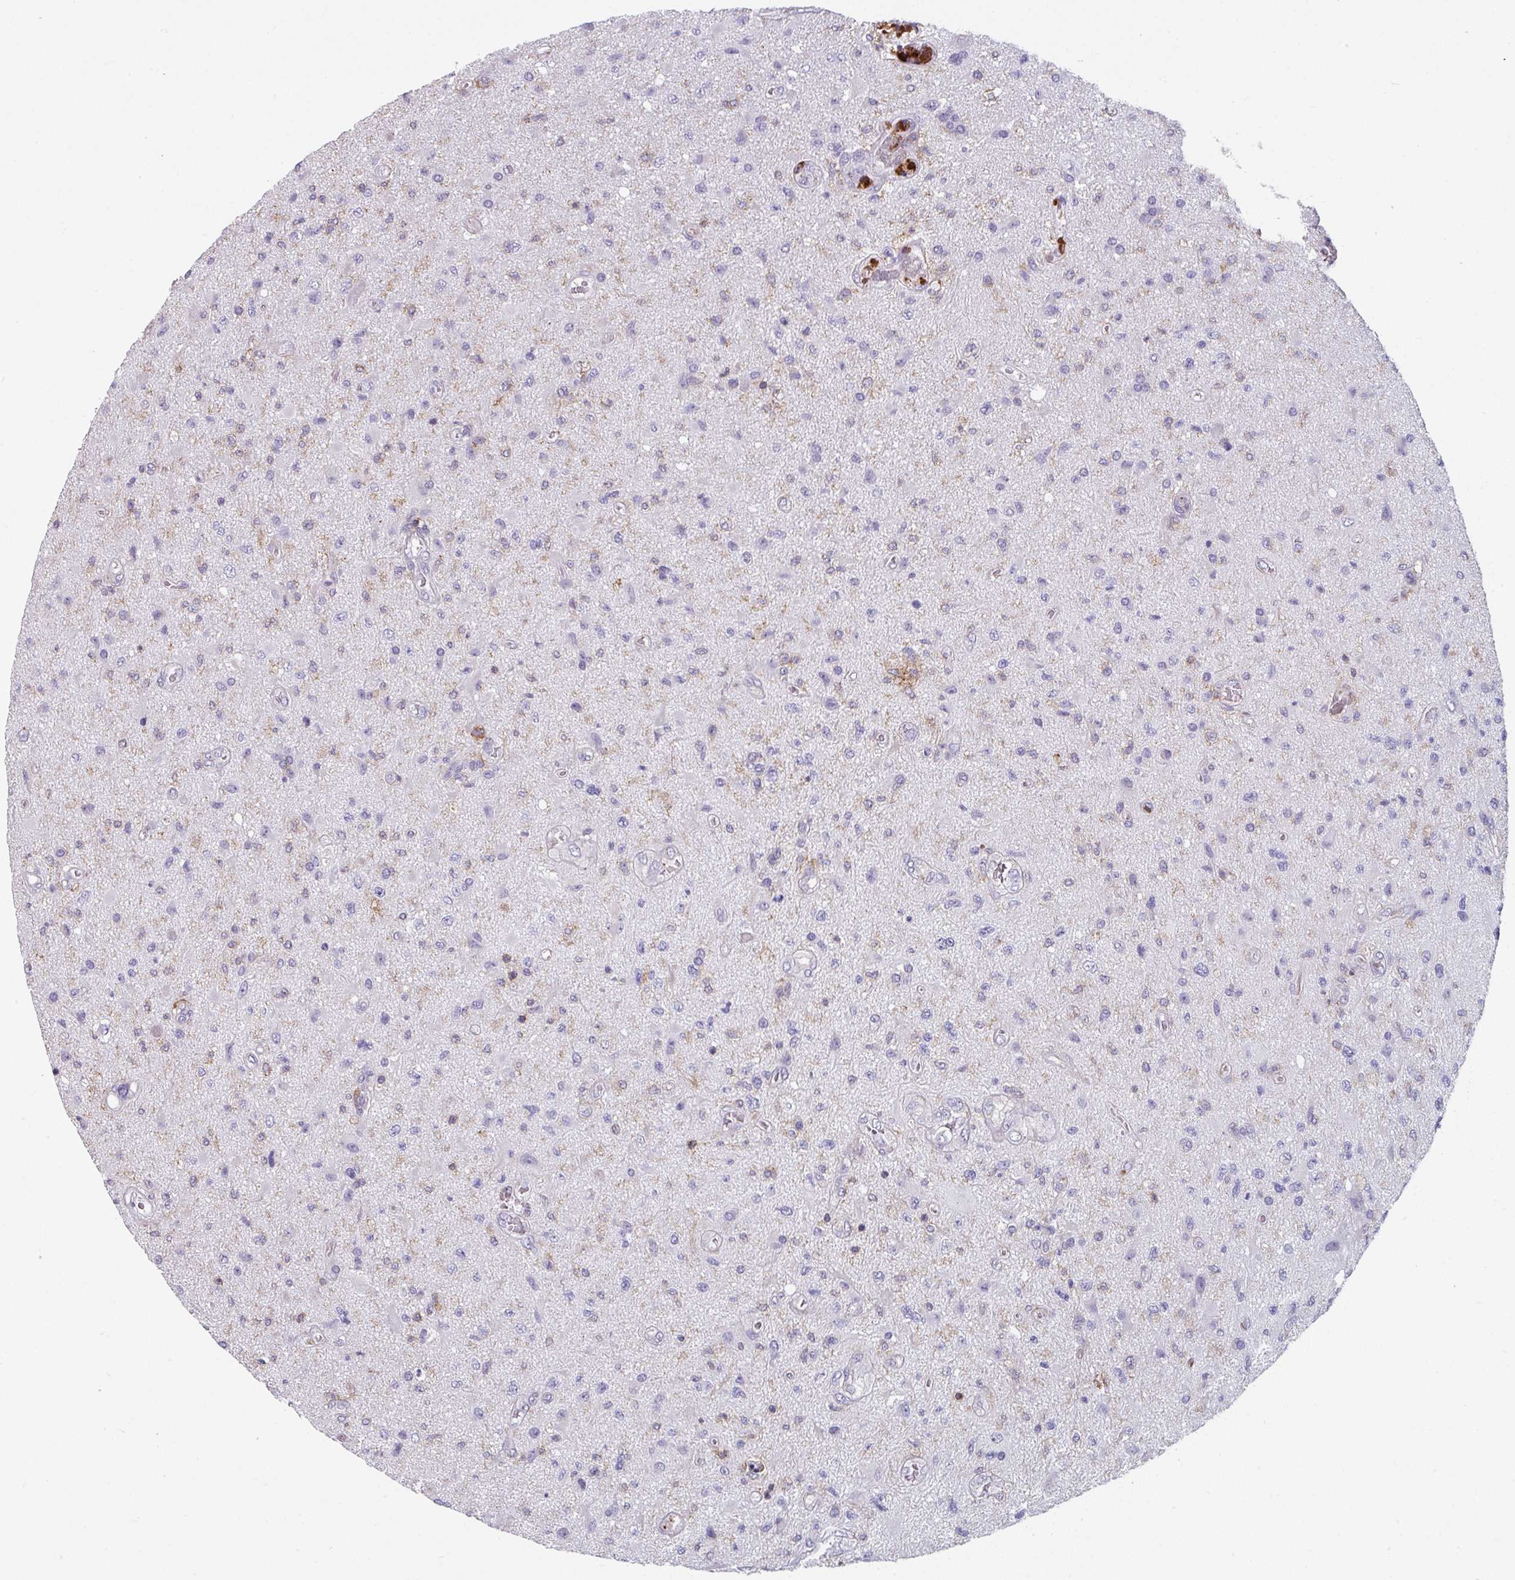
{"staining": {"intensity": "negative", "quantity": "none", "location": "none"}, "tissue": "glioma", "cell_type": "Tumor cells", "image_type": "cancer", "snomed": [{"axis": "morphology", "description": "Glioma, malignant, High grade"}, {"axis": "topography", "description": "Brain"}], "caption": "IHC of malignant glioma (high-grade) displays no positivity in tumor cells.", "gene": "EXOSC5", "patient": {"sex": "male", "age": 67}}